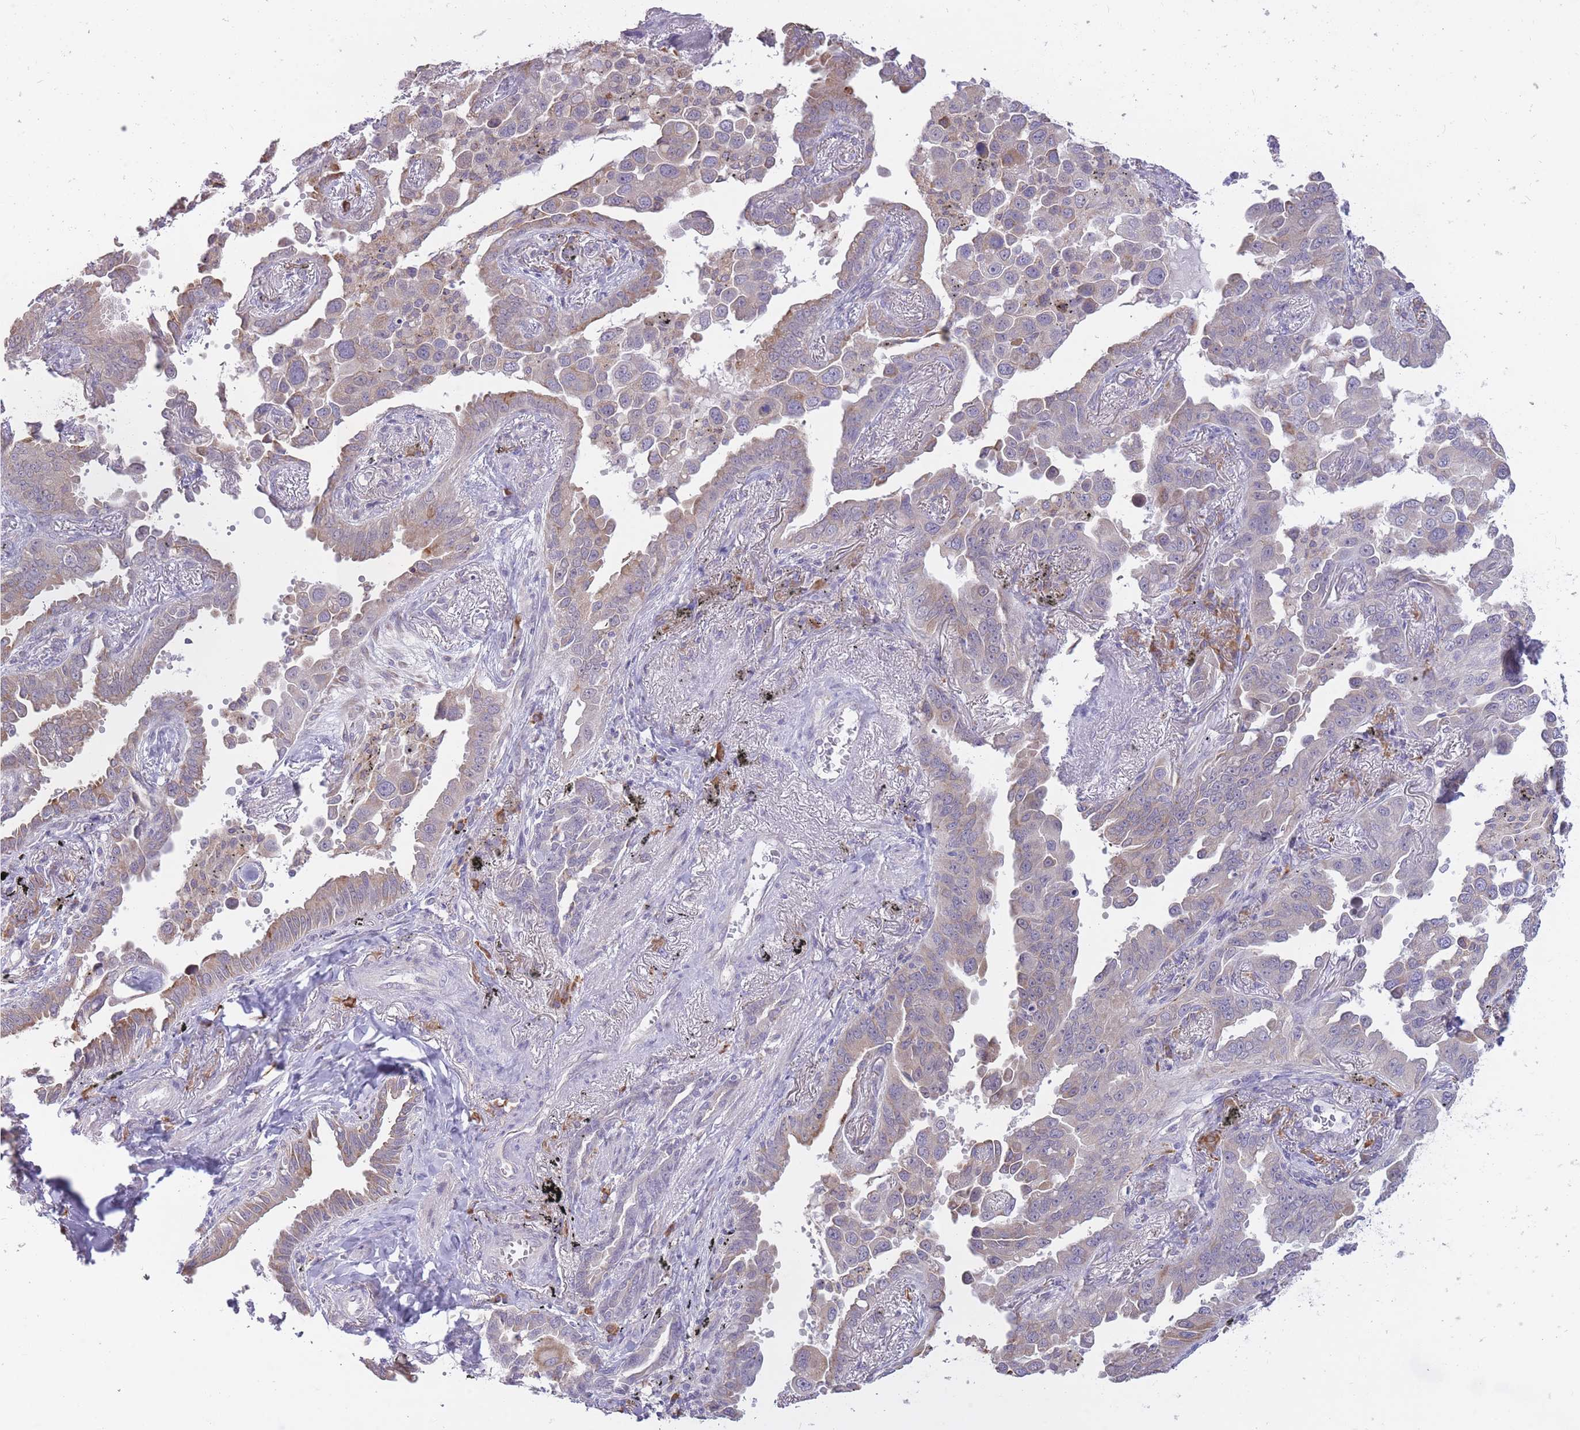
{"staining": {"intensity": "weak", "quantity": "25%-75%", "location": "cytoplasmic/membranous"}, "tissue": "lung cancer", "cell_type": "Tumor cells", "image_type": "cancer", "snomed": [{"axis": "morphology", "description": "Adenocarcinoma, NOS"}, {"axis": "topography", "description": "Lung"}], "caption": "A micrograph showing weak cytoplasmic/membranous positivity in about 25%-75% of tumor cells in lung adenocarcinoma, as visualized by brown immunohistochemical staining.", "gene": "TRAPPC5", "patient": {"sex": "male", "age": 67}}